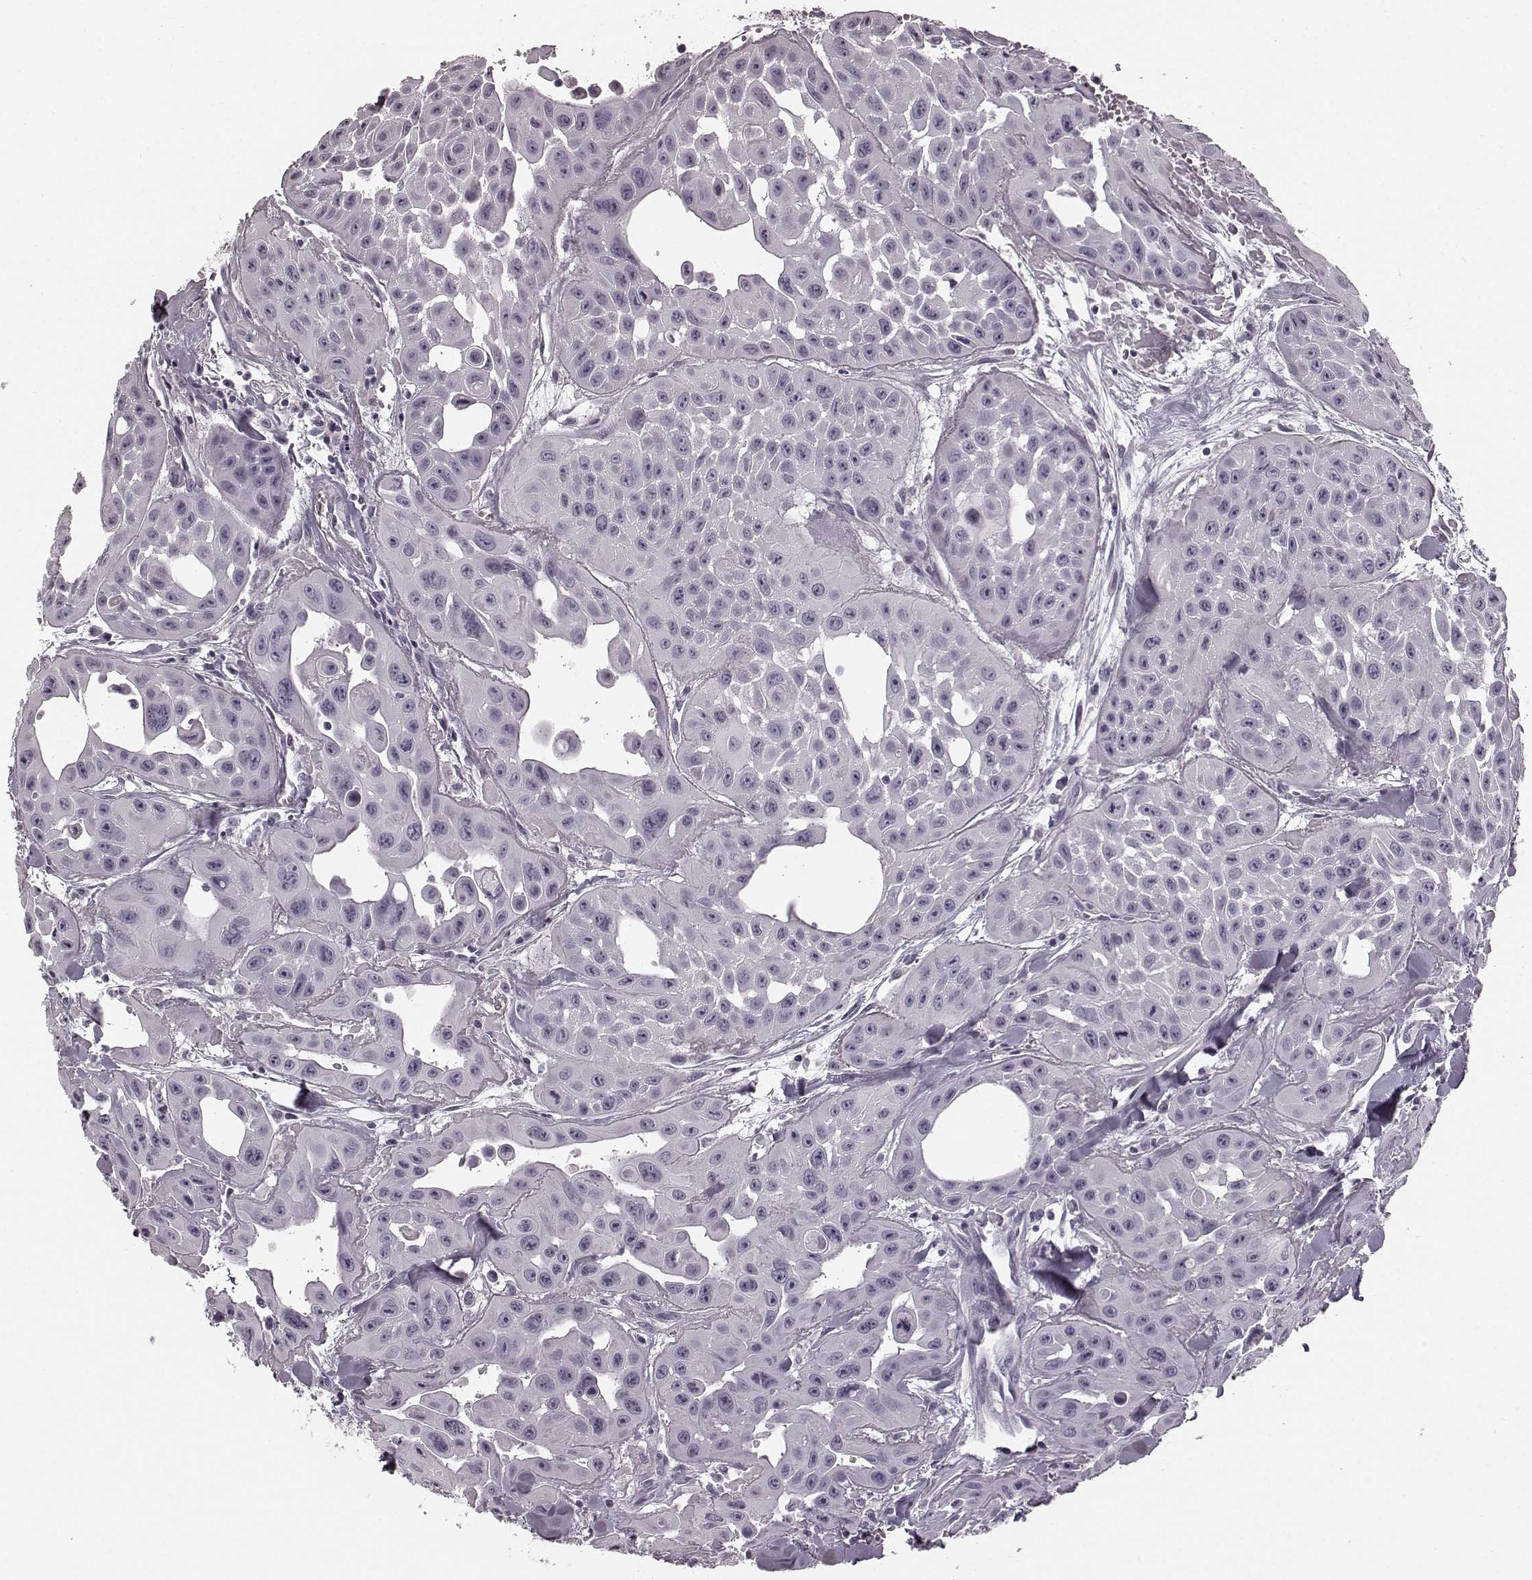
{"staining": {"intensity": "negative", "quantity": "none", "location": "none"}, "tissue": "head and neck cancer", "cell_type": "Tumor cells", "image_type": "cancer", "snomed": [{"axis": "morphology", "description": "Adenocarcinoma, NOS"}, {"axis": "topography", "description": "Head-Neck"}], "caption": "Immunohistochemical staining of head and neck cancer exhibits no significant expression in tumor cells.", "gene": "TMPRSS15", "patient": {"sex": "male", "age": 73}}